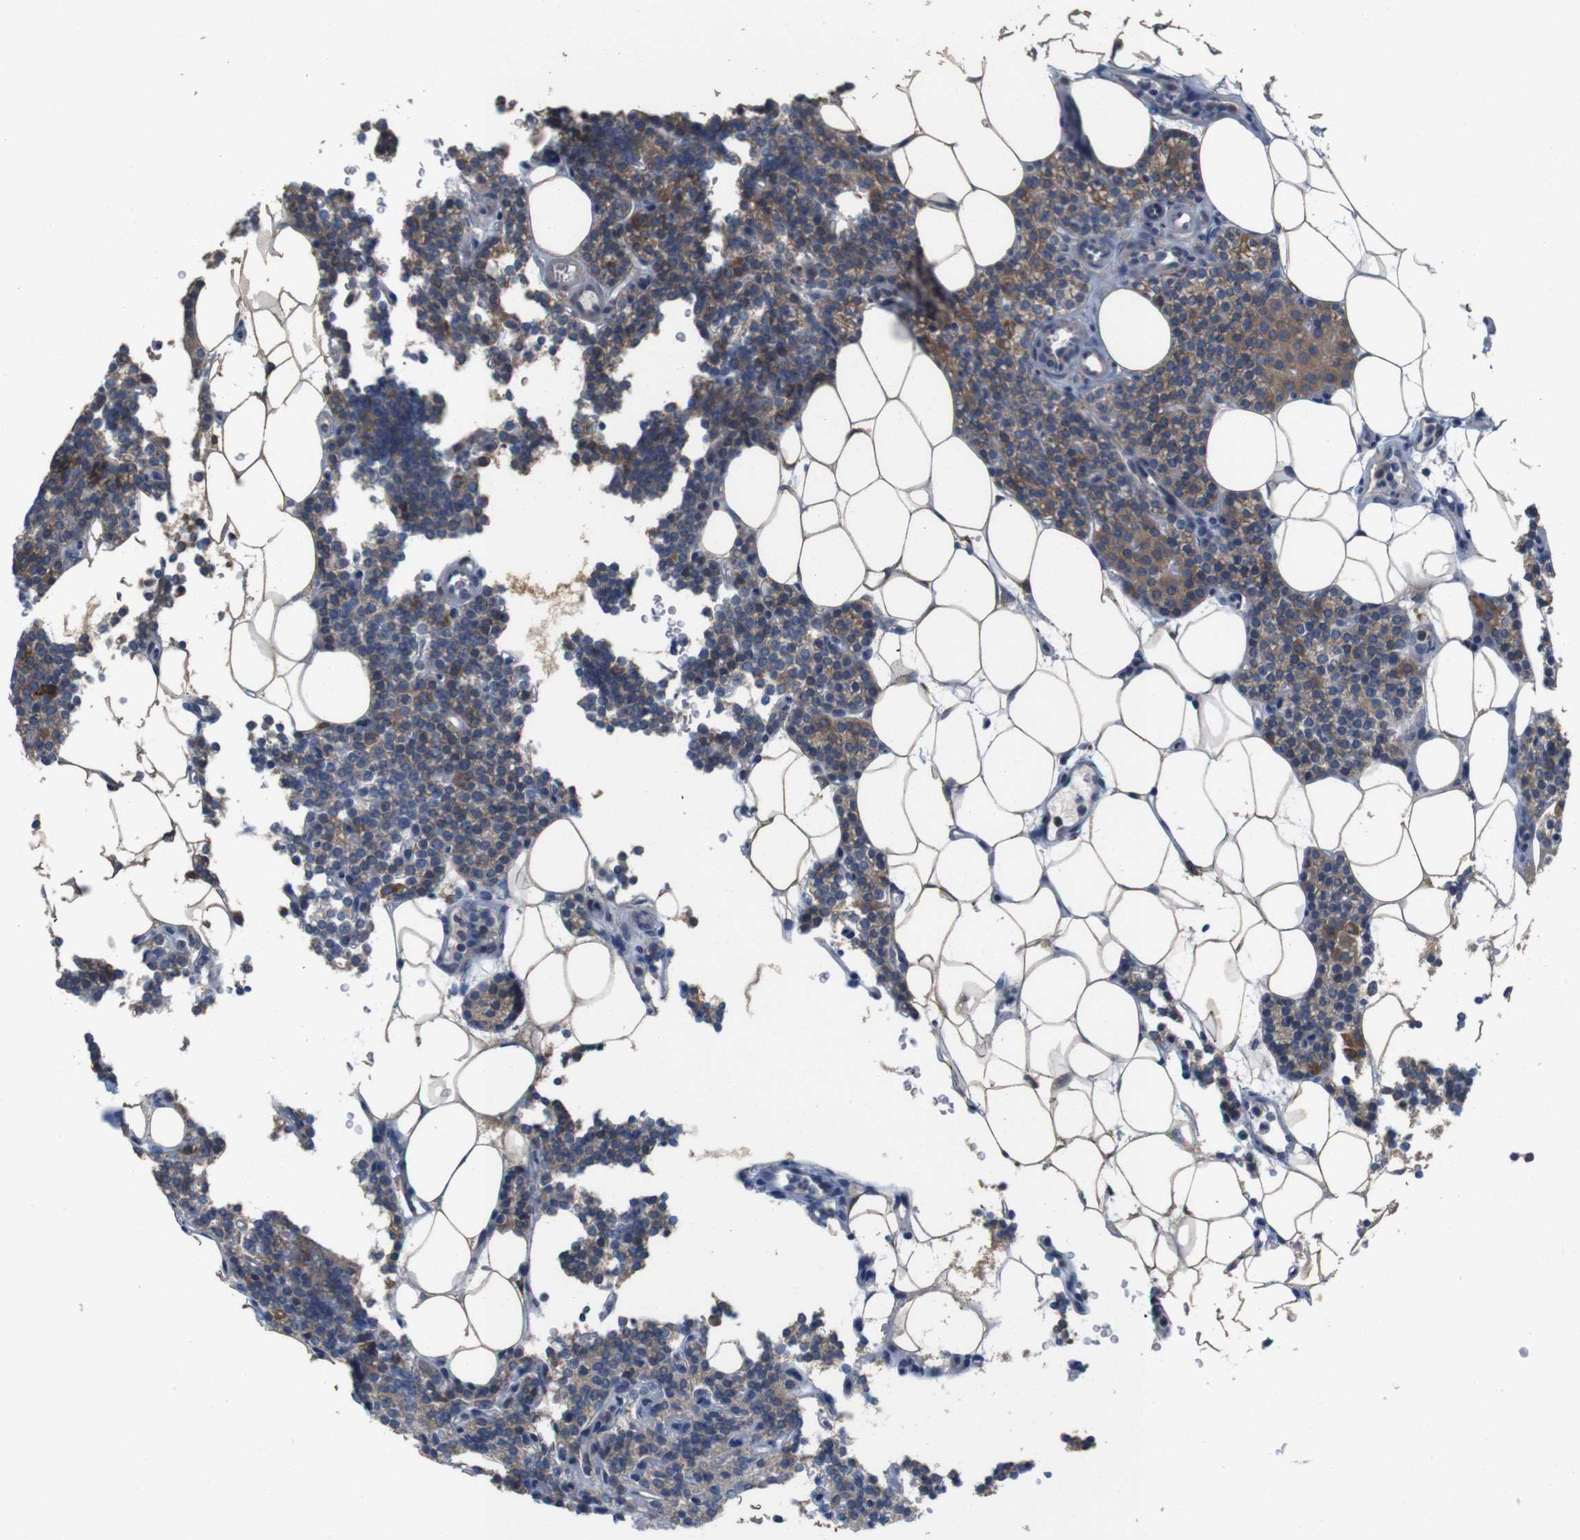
{"staining": {"intensity": "moderate", "quantity": ">75%", "location": "cytoplasmic/membranous"}, "tissue": "parathyroid gland", "cell_type": "Glandular cells", "image_type": "normal", "snomed": [{"axis": "morphology", "description": "Normal tissue, NOS"}, {"axis": "morphology", "description": "Adenoma, NOS"}, {"axis": "topography", "description": "Parathyroid gland"}], "caption": "Glandular cells demonstrate medium levels of moderate cytoplasmic/membranous staining in approximately >75% of cells in unremarkable parathyroid gland. Using DAB (brown) and hematoxylin (blue) stains, captured at high magnification using brightfield microscopy.", "gene": "PTPRR", "patient": {"sex": "female", "age": 51}}